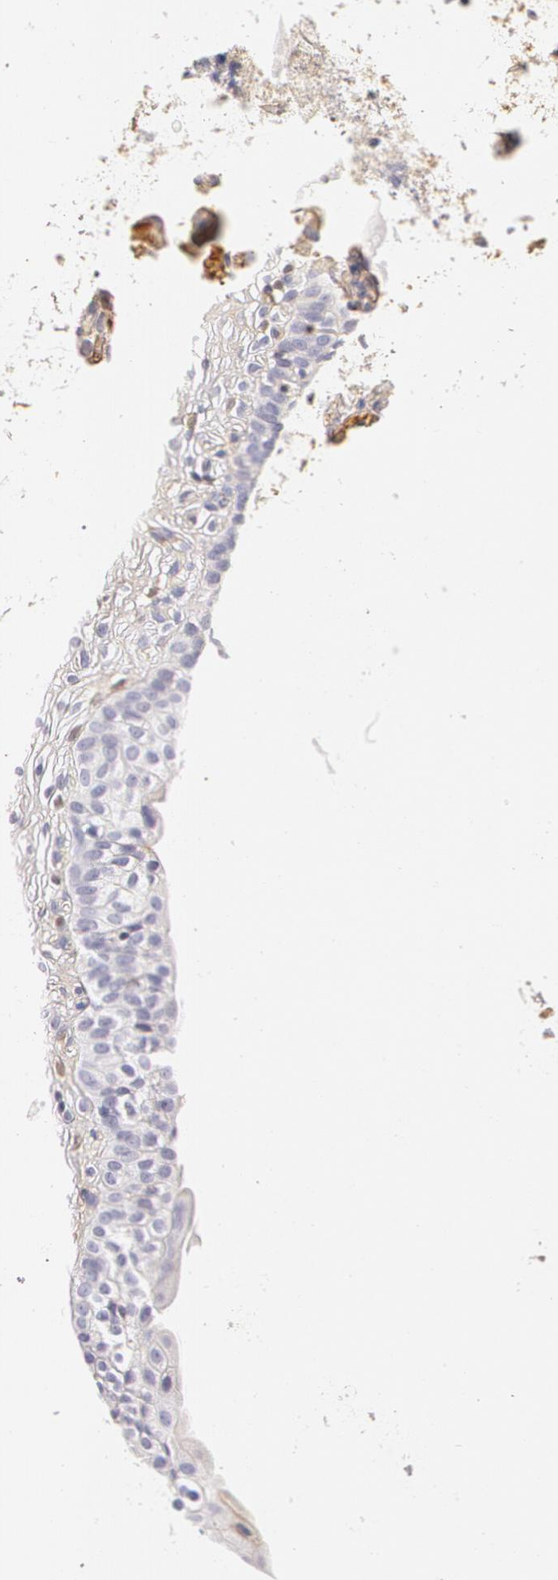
{"staining": {"intensity": "negative", "quantity": "none", "location": "none"}, "tissue": "urinary bladder", "cell_type": "Urothelial cells", "image_type": "normal", "snomed": [{"axis": "morphology", "description": "Adenocarcinoma, NOS"}, {"axis": "topography", "description": "Urinary bladder"}], "caption": "This is an immunohistochemistry histopathology image of benign urinary bladder. There is no positivity in urothelial cells.", "gene": "AHSG", "patient": {"sex": "male", "age": 61}}